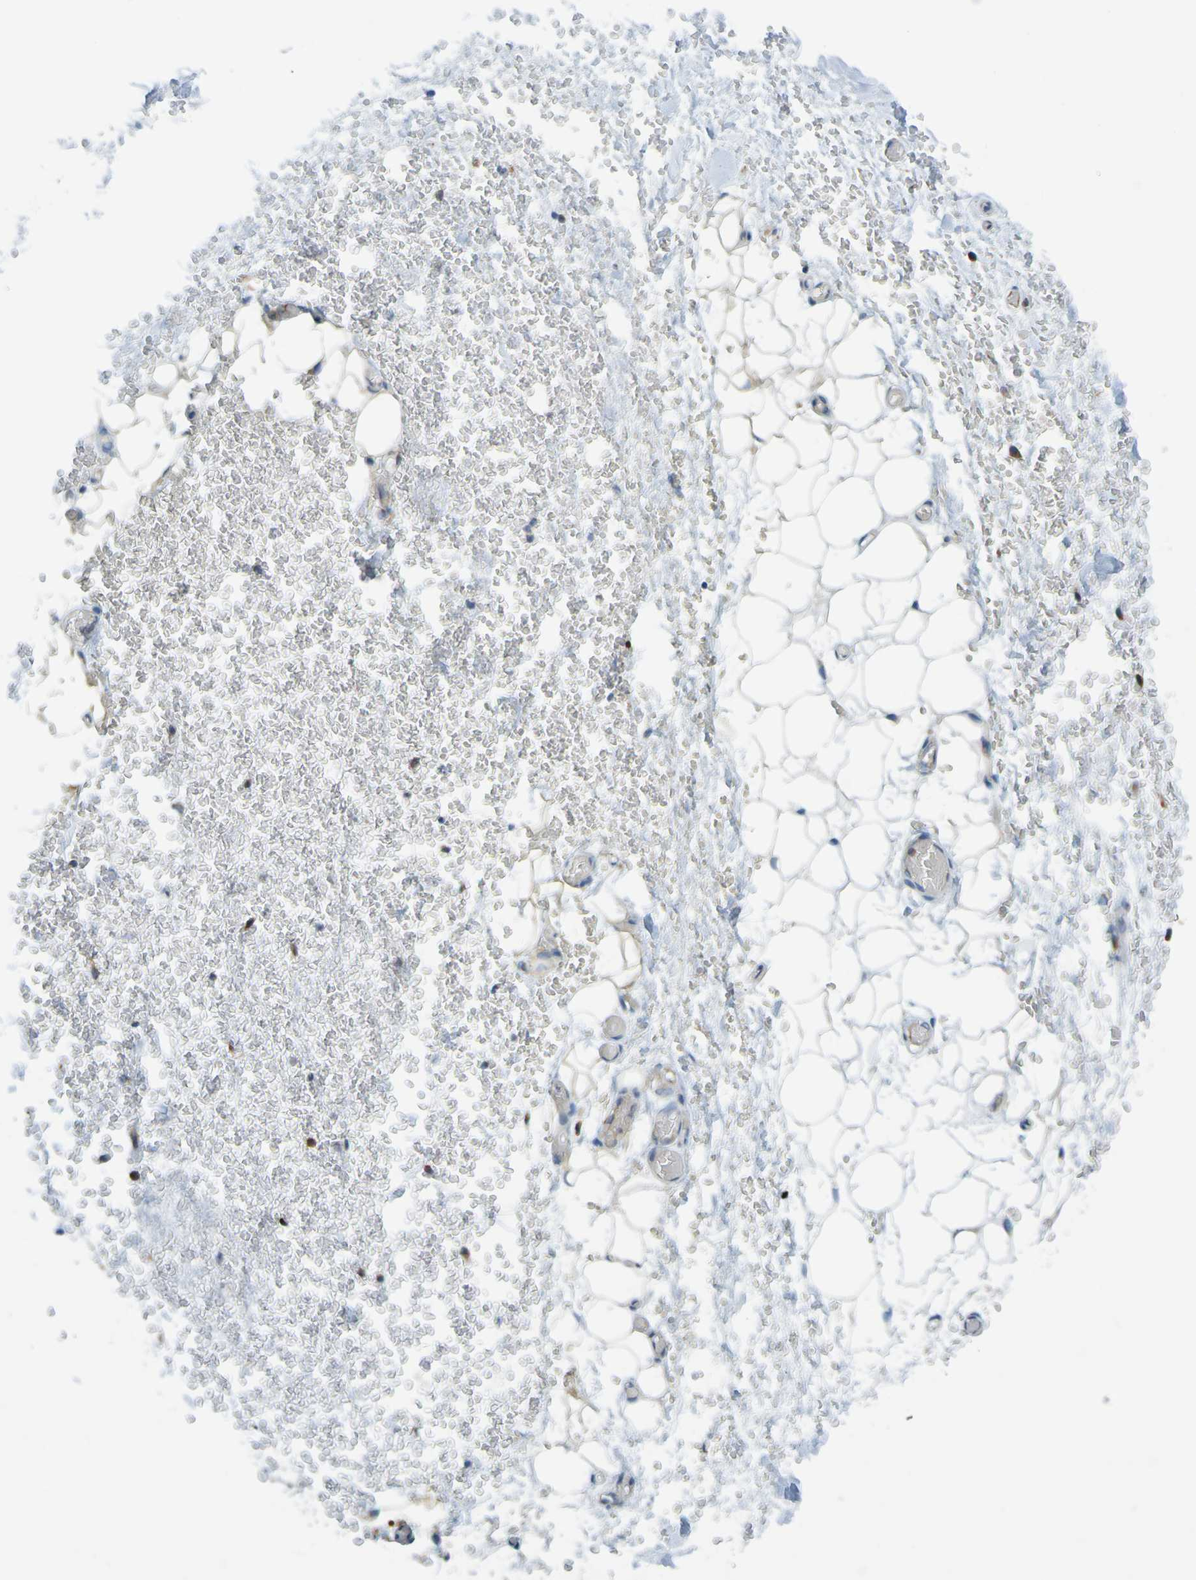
{"staining": {"intensity": "negative", "quantity": "none", "location": "none"}, "tissue": "adipose tissue", "cell_type": "Adipocytes", "image_type": "normal", "snomed": [{"axis": "morphology", "description": "Normal tissue, NOS"}, {"axis": "morphology", "description": "Adenocarcinoma, NOS"}, {"axis": "topography", "description": "Esophagus"}], "caption": "An IHC histopathology image of benign adipose tissue is shown. There is no staining in adipocytes of adipose tissue.", "gene": "SSR1", "patient": {"sex": "male", "age": 62}}